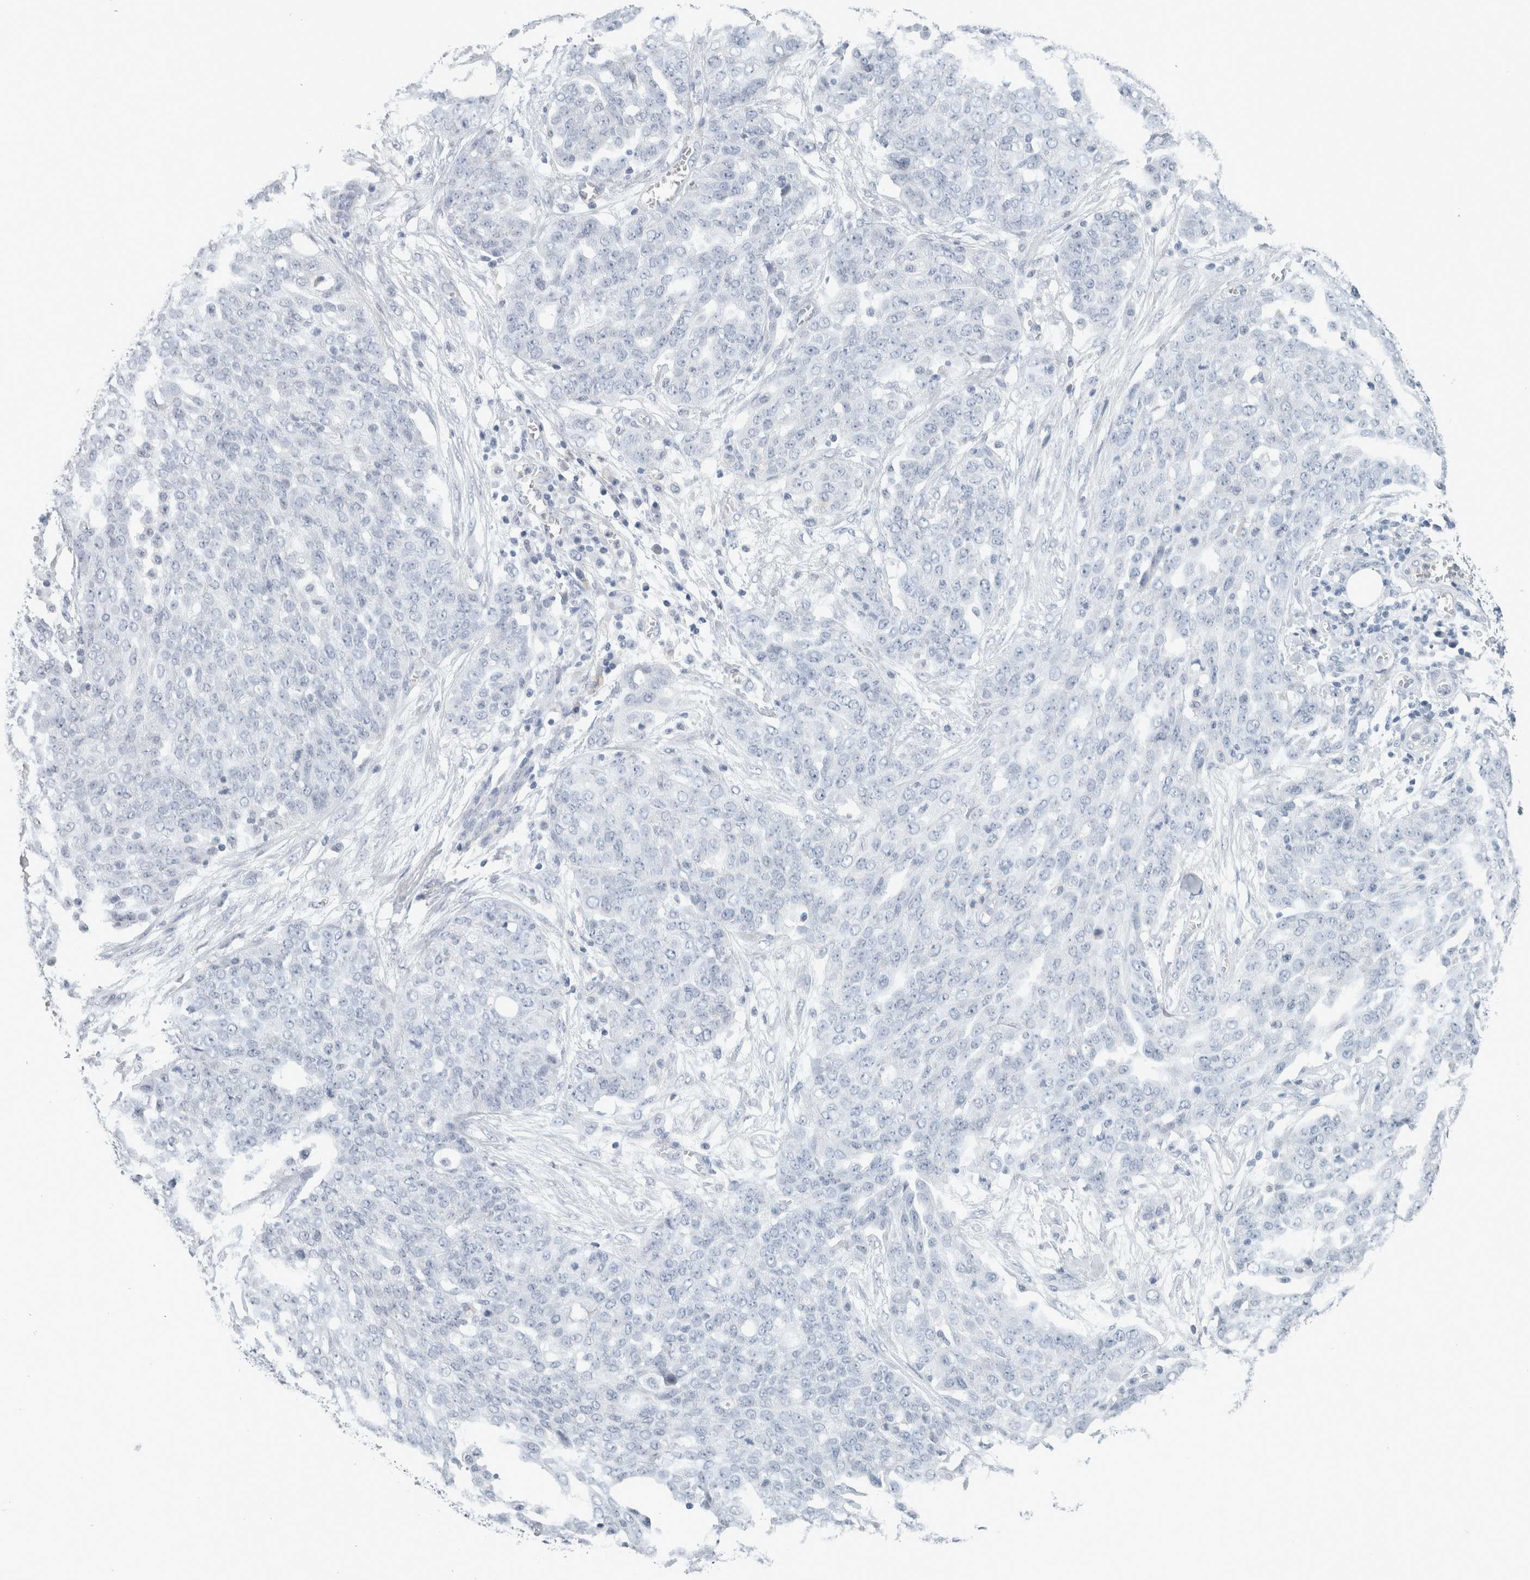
{"staining": {"intensity": "negative", "quantity": "none", "location": "none"}, "tissue": "ovarian cancer", "cell_type": "Tumor cells", "image_type": "cancer", "snomed": [{"axis": "morphology", "description": "Cystadenocarcinoma, serous, NOS"}, {"axis": "topography", "description": "Soft tissue"}, {"axis": "topography", "description": "Ovary"}], "caption": "An immunohistochemistry (IHC) micrograph of serous cystadenocarcinoma (ovarian) is shown. There is no staining in tumor cells of serous cystadenocarcinoma (ovarian). (DAB immunohistochemistry (IHC), high magnification).", "gene": "CRAT", "patient": {"sex": "female", "age": 57}}